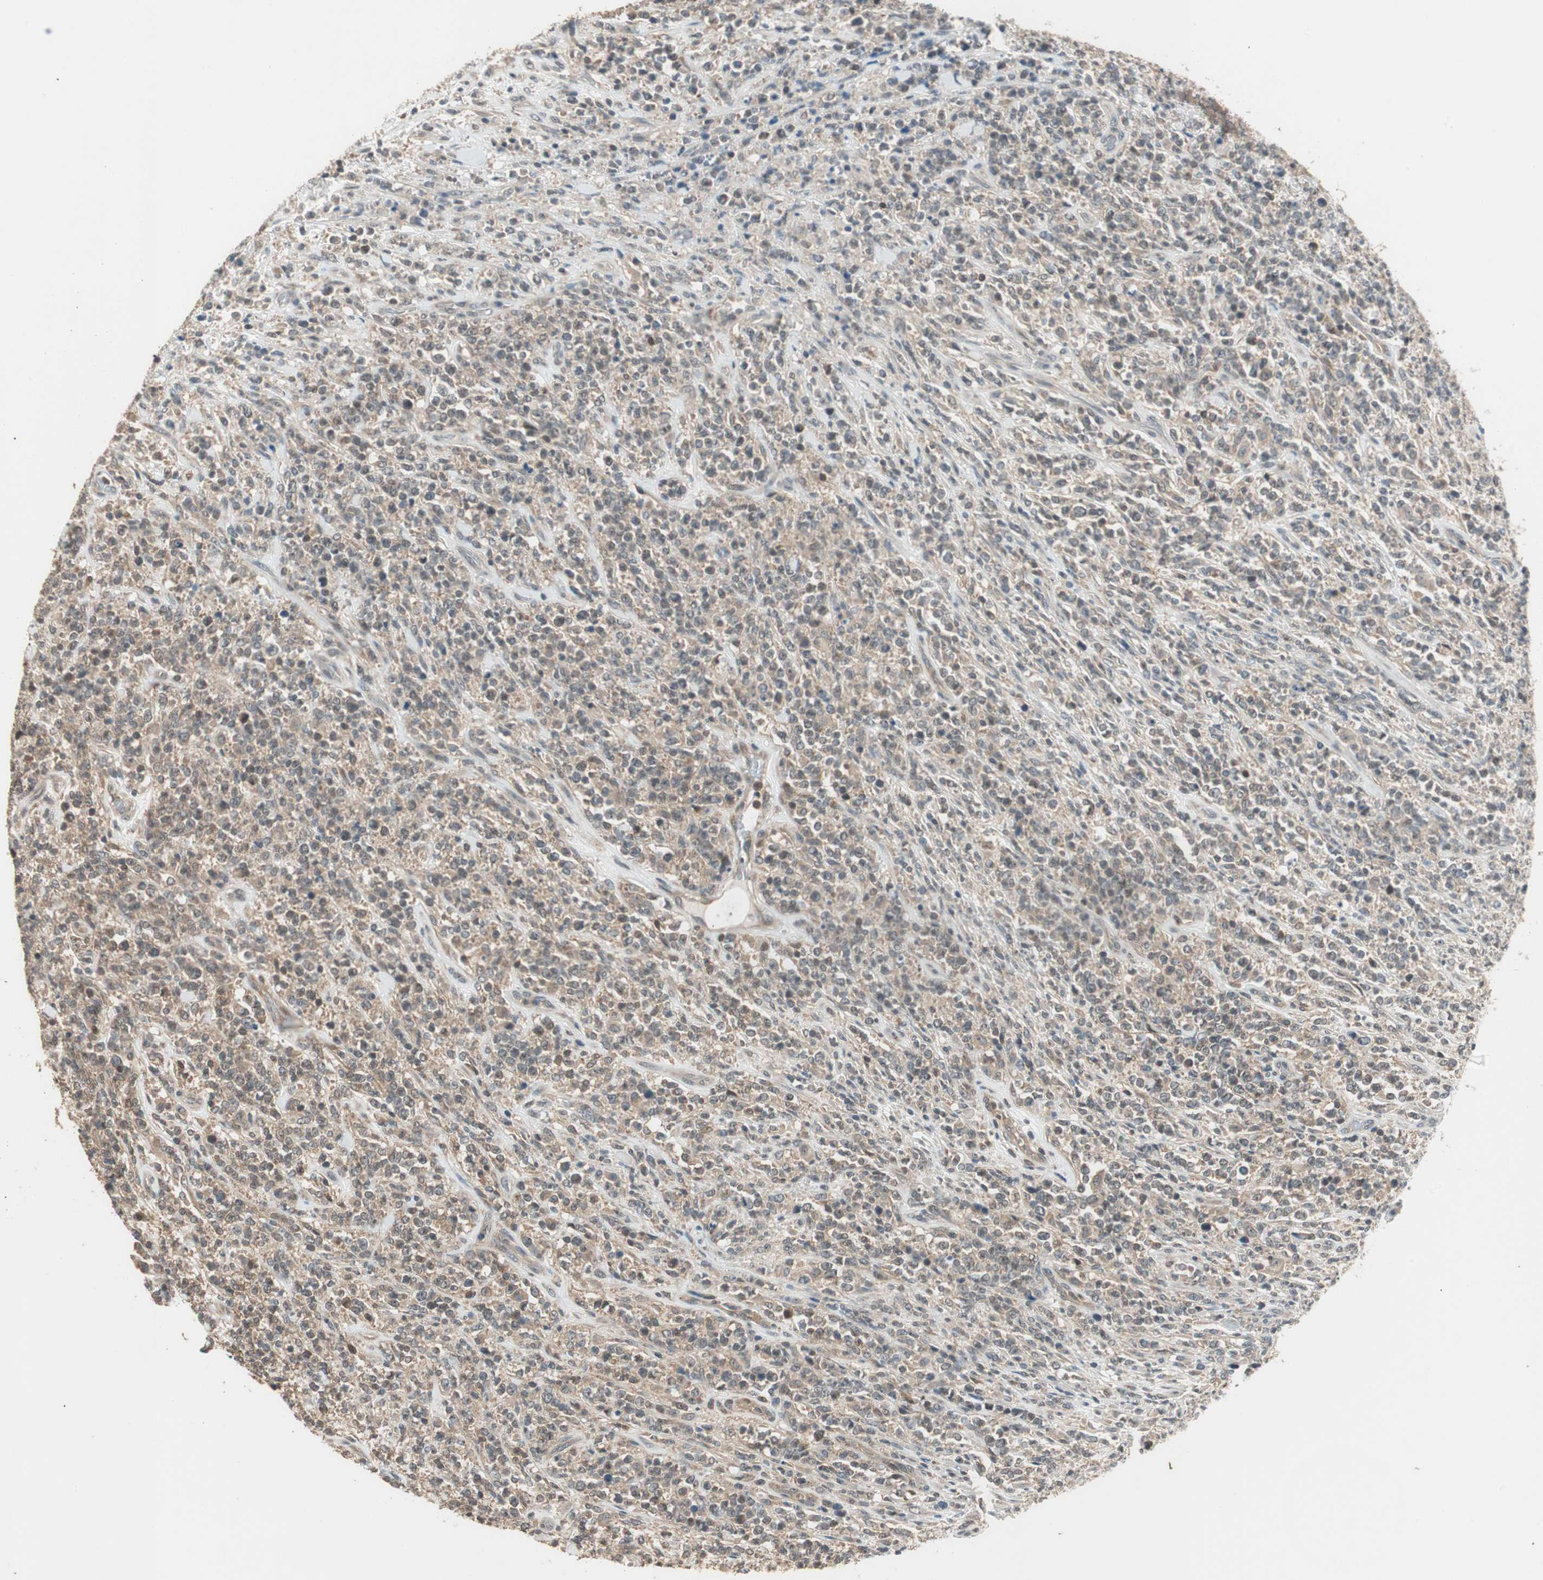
{"staining": {"intensity": "weak", "quantity": ">75%", "location": "cytoplasmic/membranous"}, "tissue": "lymphoma", "cell_type": "Tumor cells", "image_type": "cancer", "snomed": [{"axis": "morphology", "description": "Malignant lymphoma, non-Hodgkin's type, High grade"}, {"axis": "topography", "description": "Soft tissue"}], "caption": "Tumor cells show low levels of weak cytoplasmic/membranous positivity in about >75% of cells in high-grade malignant lymphoma, non-Hodgkin's type. Using DAB (brown) and hematoxylin (blue) stains, captured at high magnification using brightfield microscopy.", "gene": "TRIM21", "patient": {"sex": "male", "age": 18}}